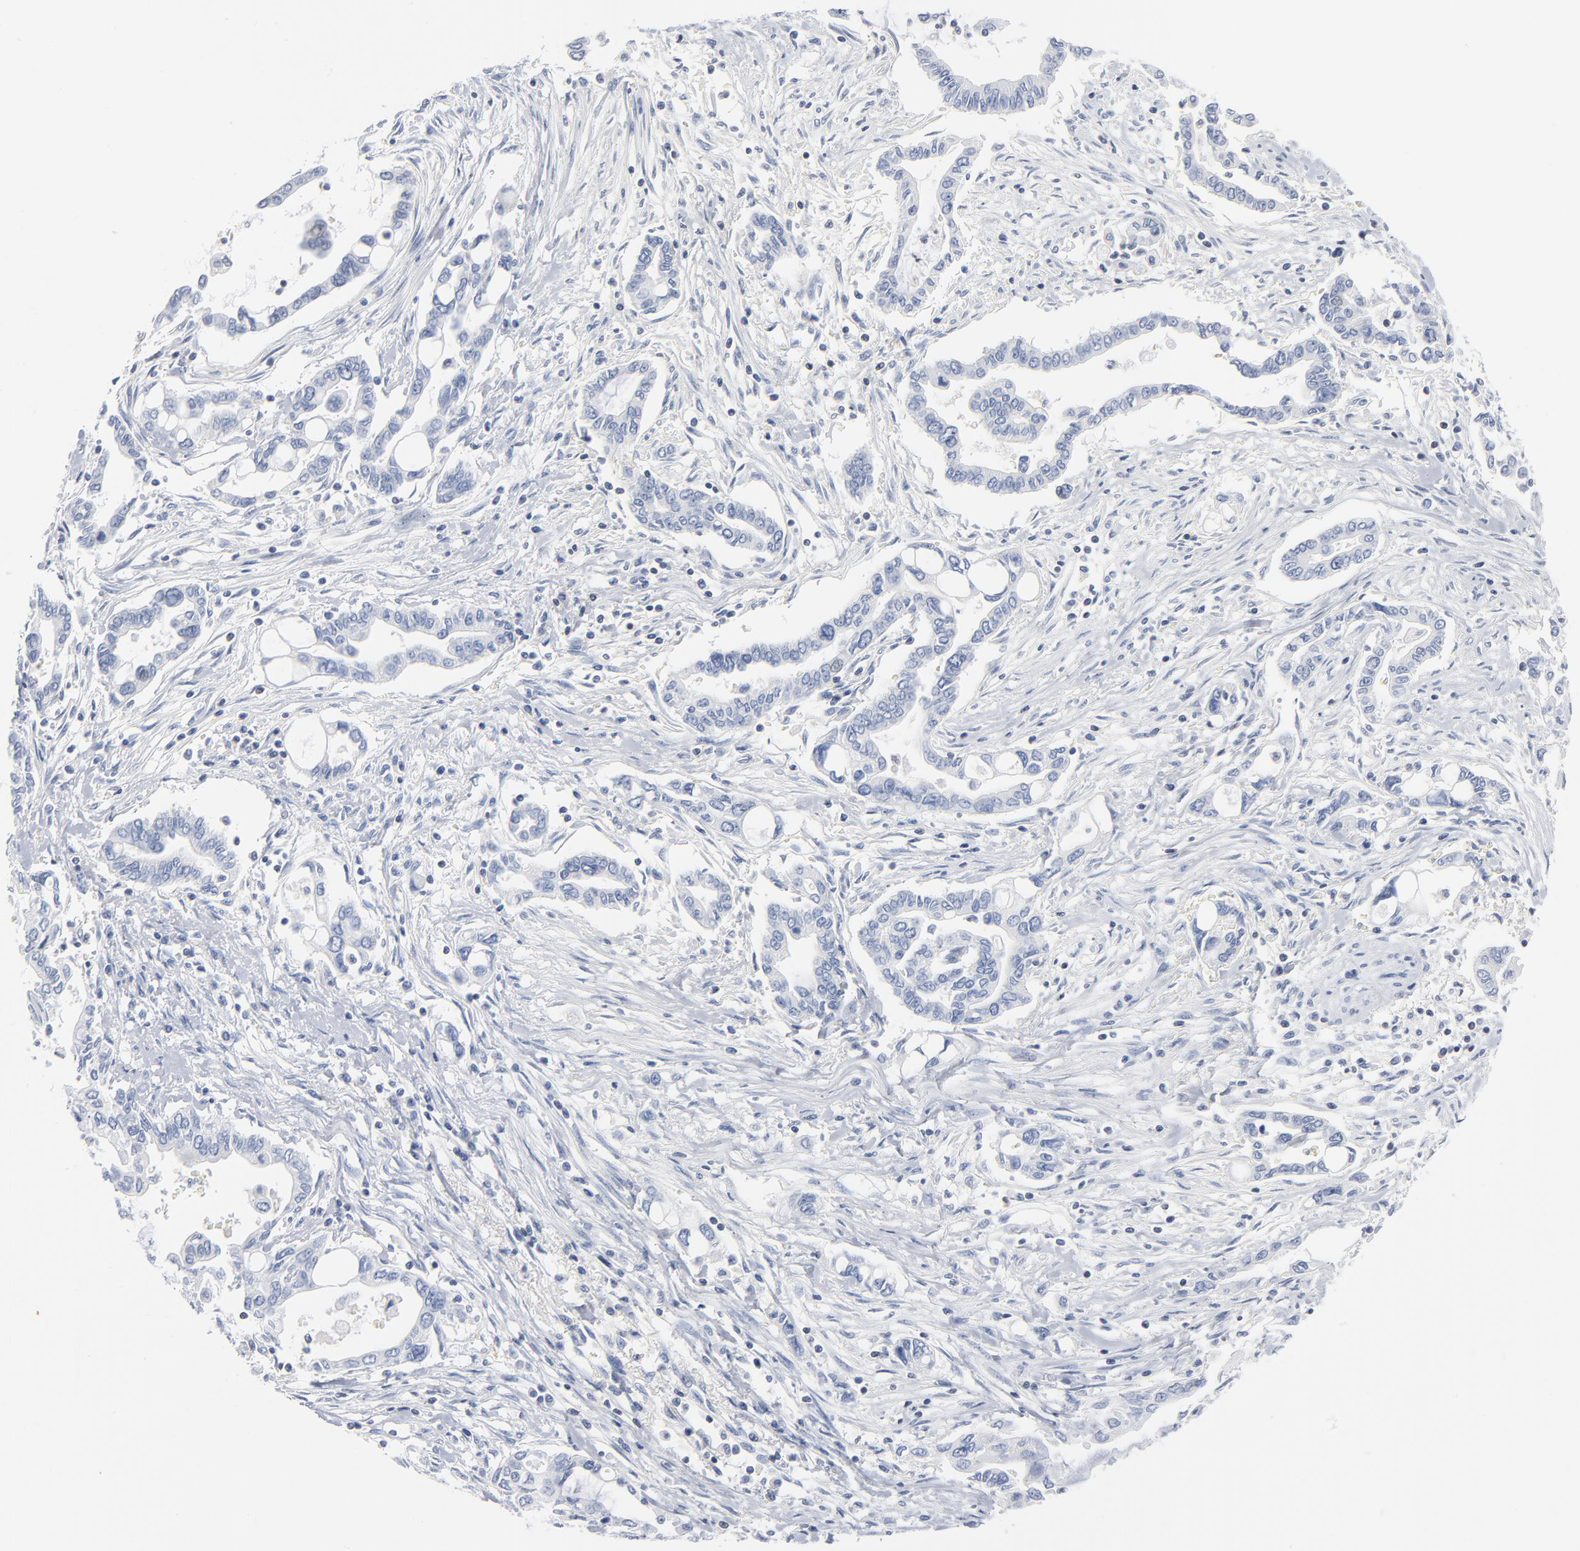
{"staining": {"intensity": "negative", "quantity": "none", "location": "none"}, "tissue": "pancreatic cancer", "cell_type": "Tumor cells", "image_type": "cancer", "snomed": [{"axis": "morphology", "description": "Adenocarcinoma, NOS"}, {"axis": "topography", "description": "Pancreas"}], "caption": "An image of human pancreatic cancer is negative for staining in tumor cells.", "gene": "PTK2B", "patient": {"sex": "female", "age": 57}}